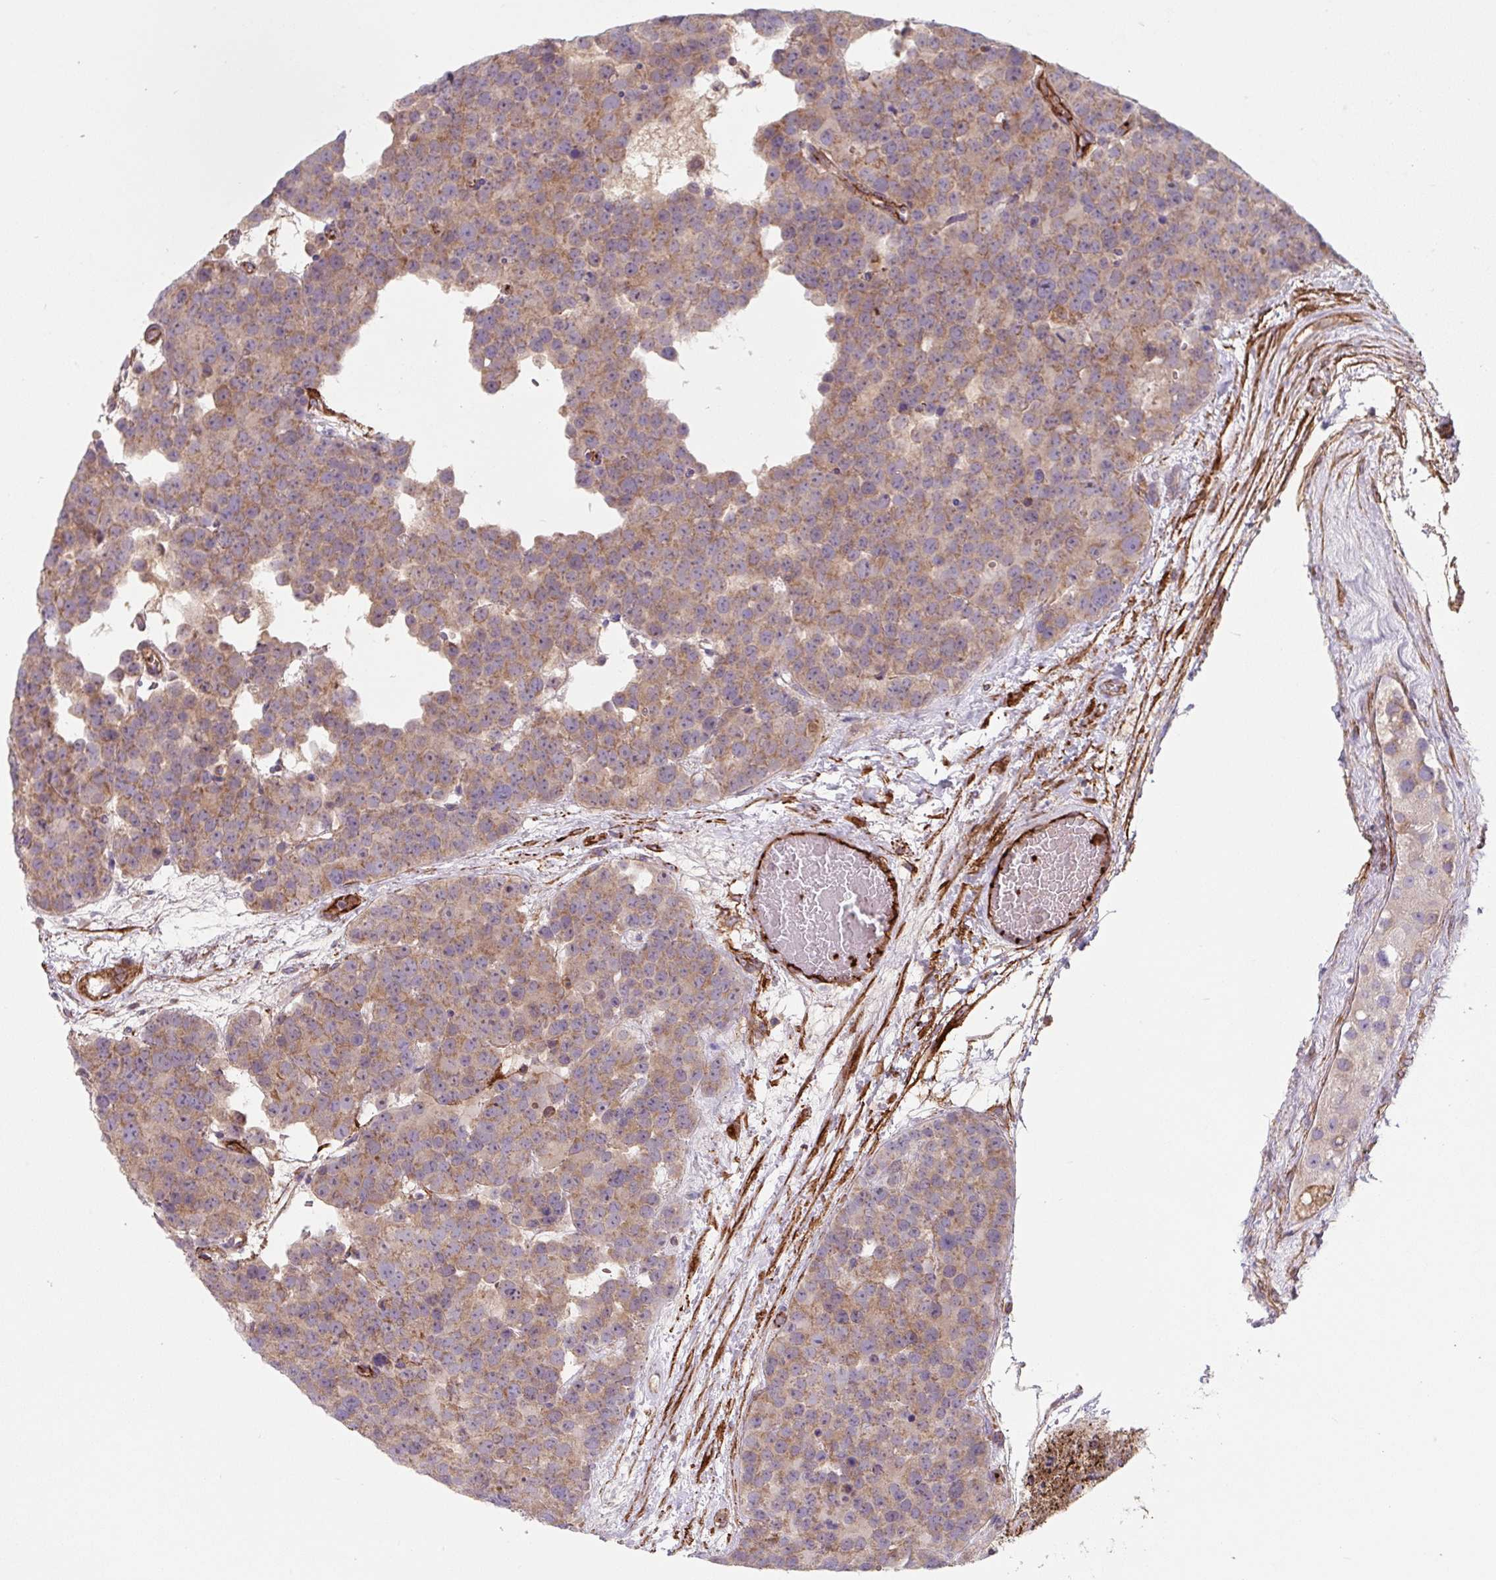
{"staining": {"intensity": "weak", "quantity": ">75%", "location": "cytoplasmic/membranous"}, "tissue": "testis cancer", "cell_type": "Tumor cells", "image_type": "cancer", "snomed": [{"axis": "morphology", "description": "Seminoma, NOS"}, {"axis": "topography", "description": "Testis"}], "caption": "Tumor cells demonstrate weak cytoplasmic/membranous expression in about >75% of cells in seminoma (testis).", "gene": "DHFR2", "patient": {"sex": "male", "age": 71}}